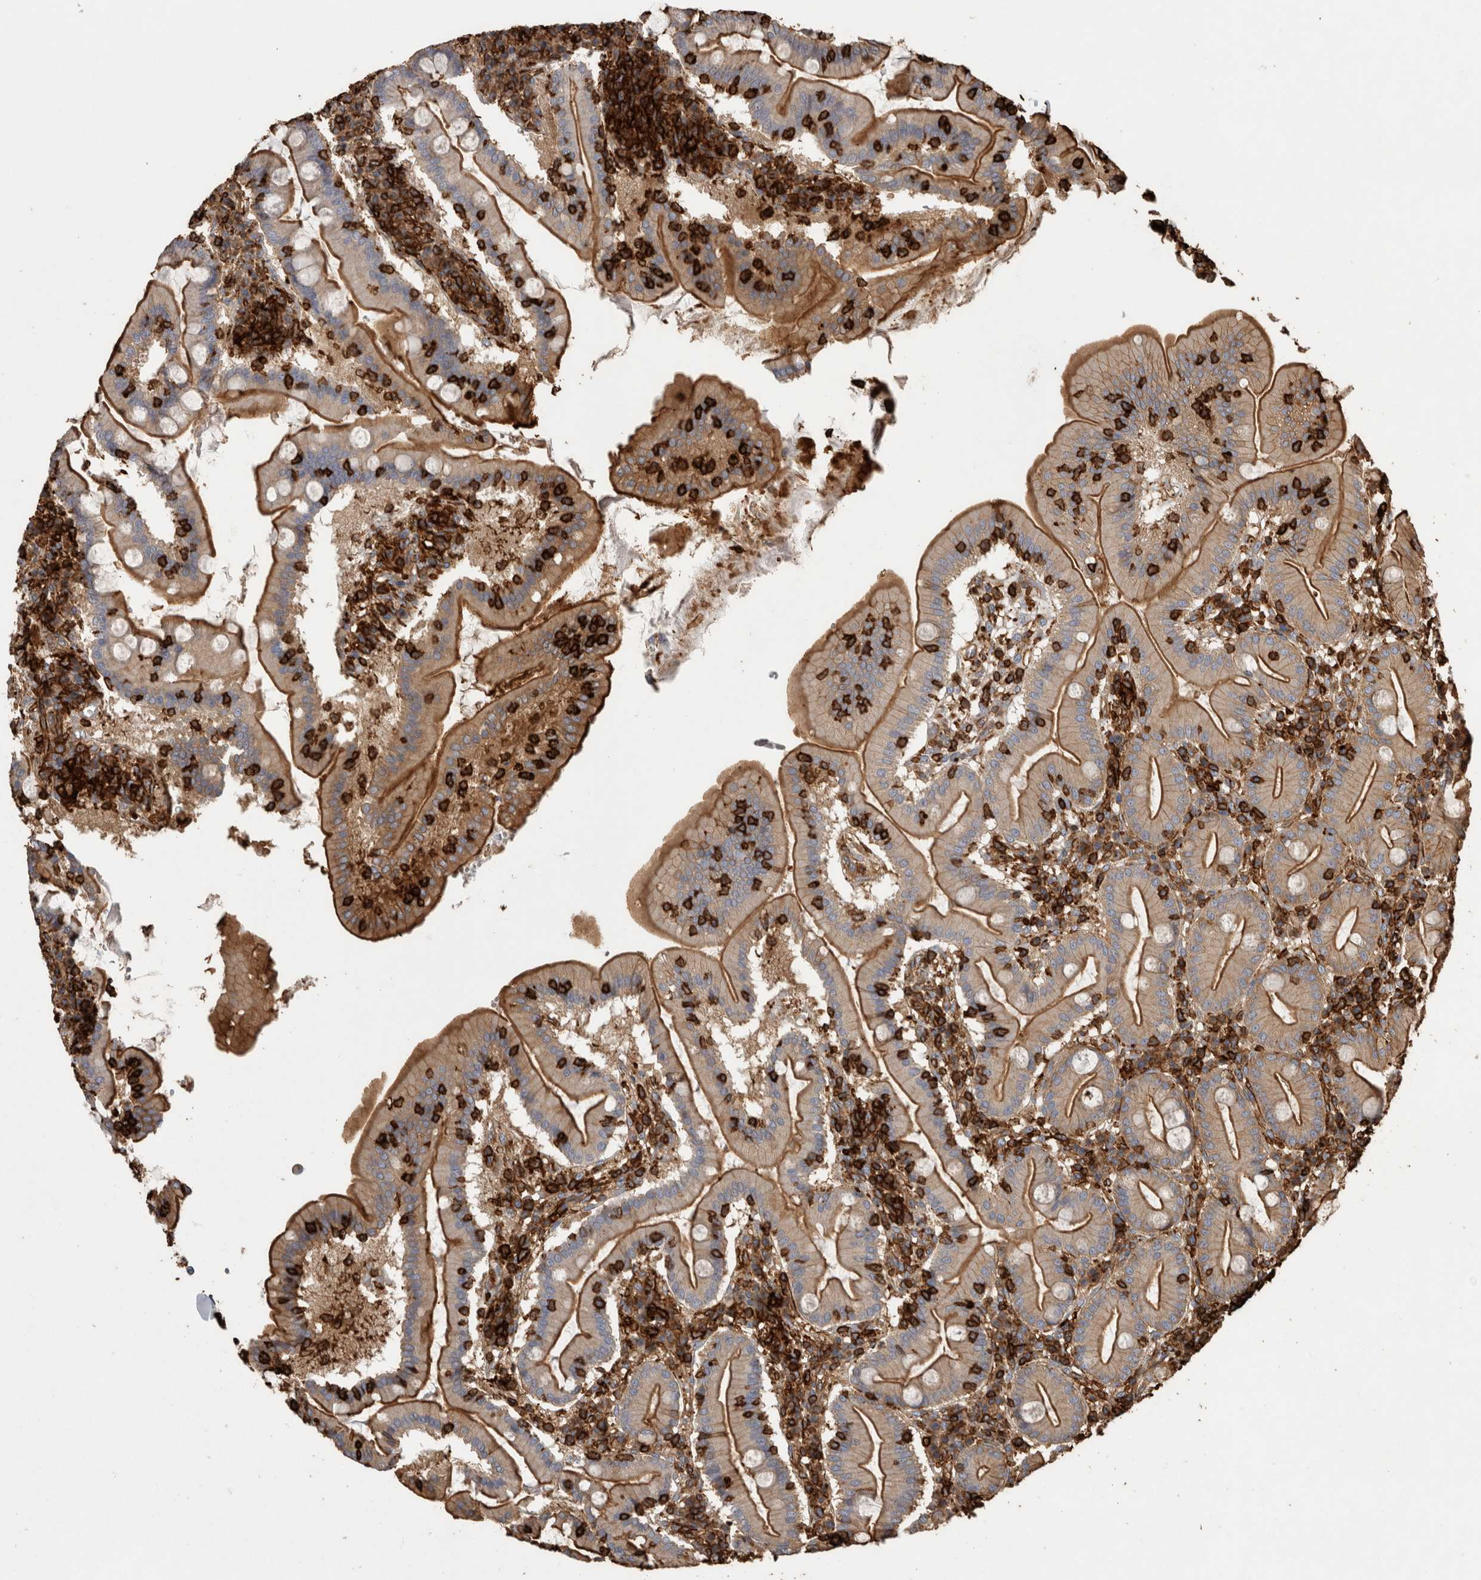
{"staining": {"intensity": "strong", "quantity": ">75%", "location": "cytoplasmic/membranous"}, "tissue": "duodenum", "cell_type": "Glandular cells", "image_type": "normal", "snomed": [{"axis": "morphology", "description": "Normal tissue, NOS"}, {"axis": "topography", "description": "Duodenum"}], "caption": "Unremarkable duodenum displays strong cytoplasmic/membranous staining in about >75% of glandular cells, visualized by immunohistochemistry.", "gene": "GPER1", "patient": {"sex": "male", "age": 50}}